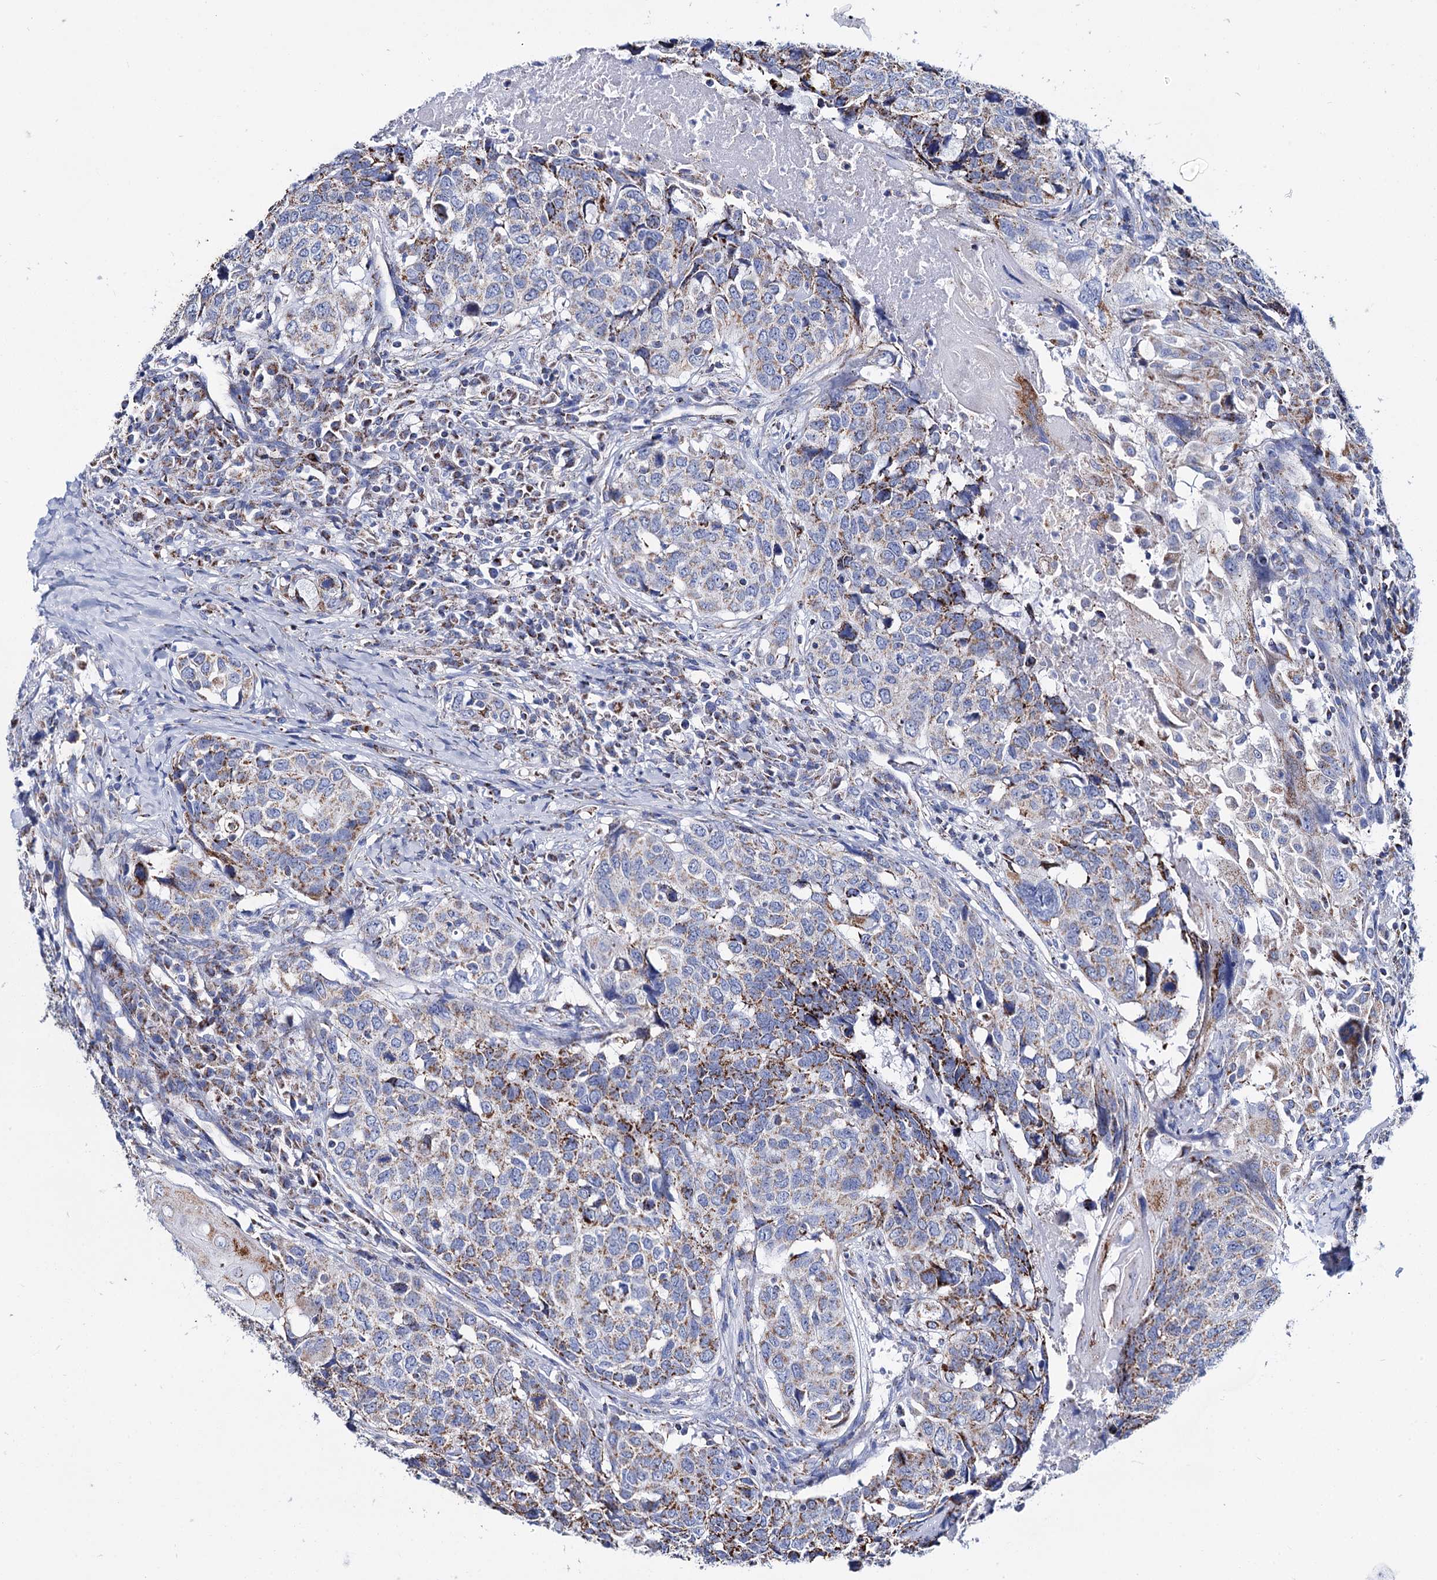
{"staining": {"intensity": "moderate", "quantity": "25%-75%", "location": "cytoplasmic/membranous"}, "tissue": "head and neck cancer", "cell_type": "Tumor cells", "image_type": "cancer", "snomed": [{"axis": "morphology", "description": "Squamous cell carcinoma, NOS"}, {"axis": "topography", "description": "Head-Neck"}], "caption": "Protein staining of squamous cell carcinoma (head and neck) tissue displays moderate cytoplasmic/membranous expression in about 25%-75% of tumor cells.", "gene": "UBASH3B", "patient": {"sex": "male", "age": 66}}